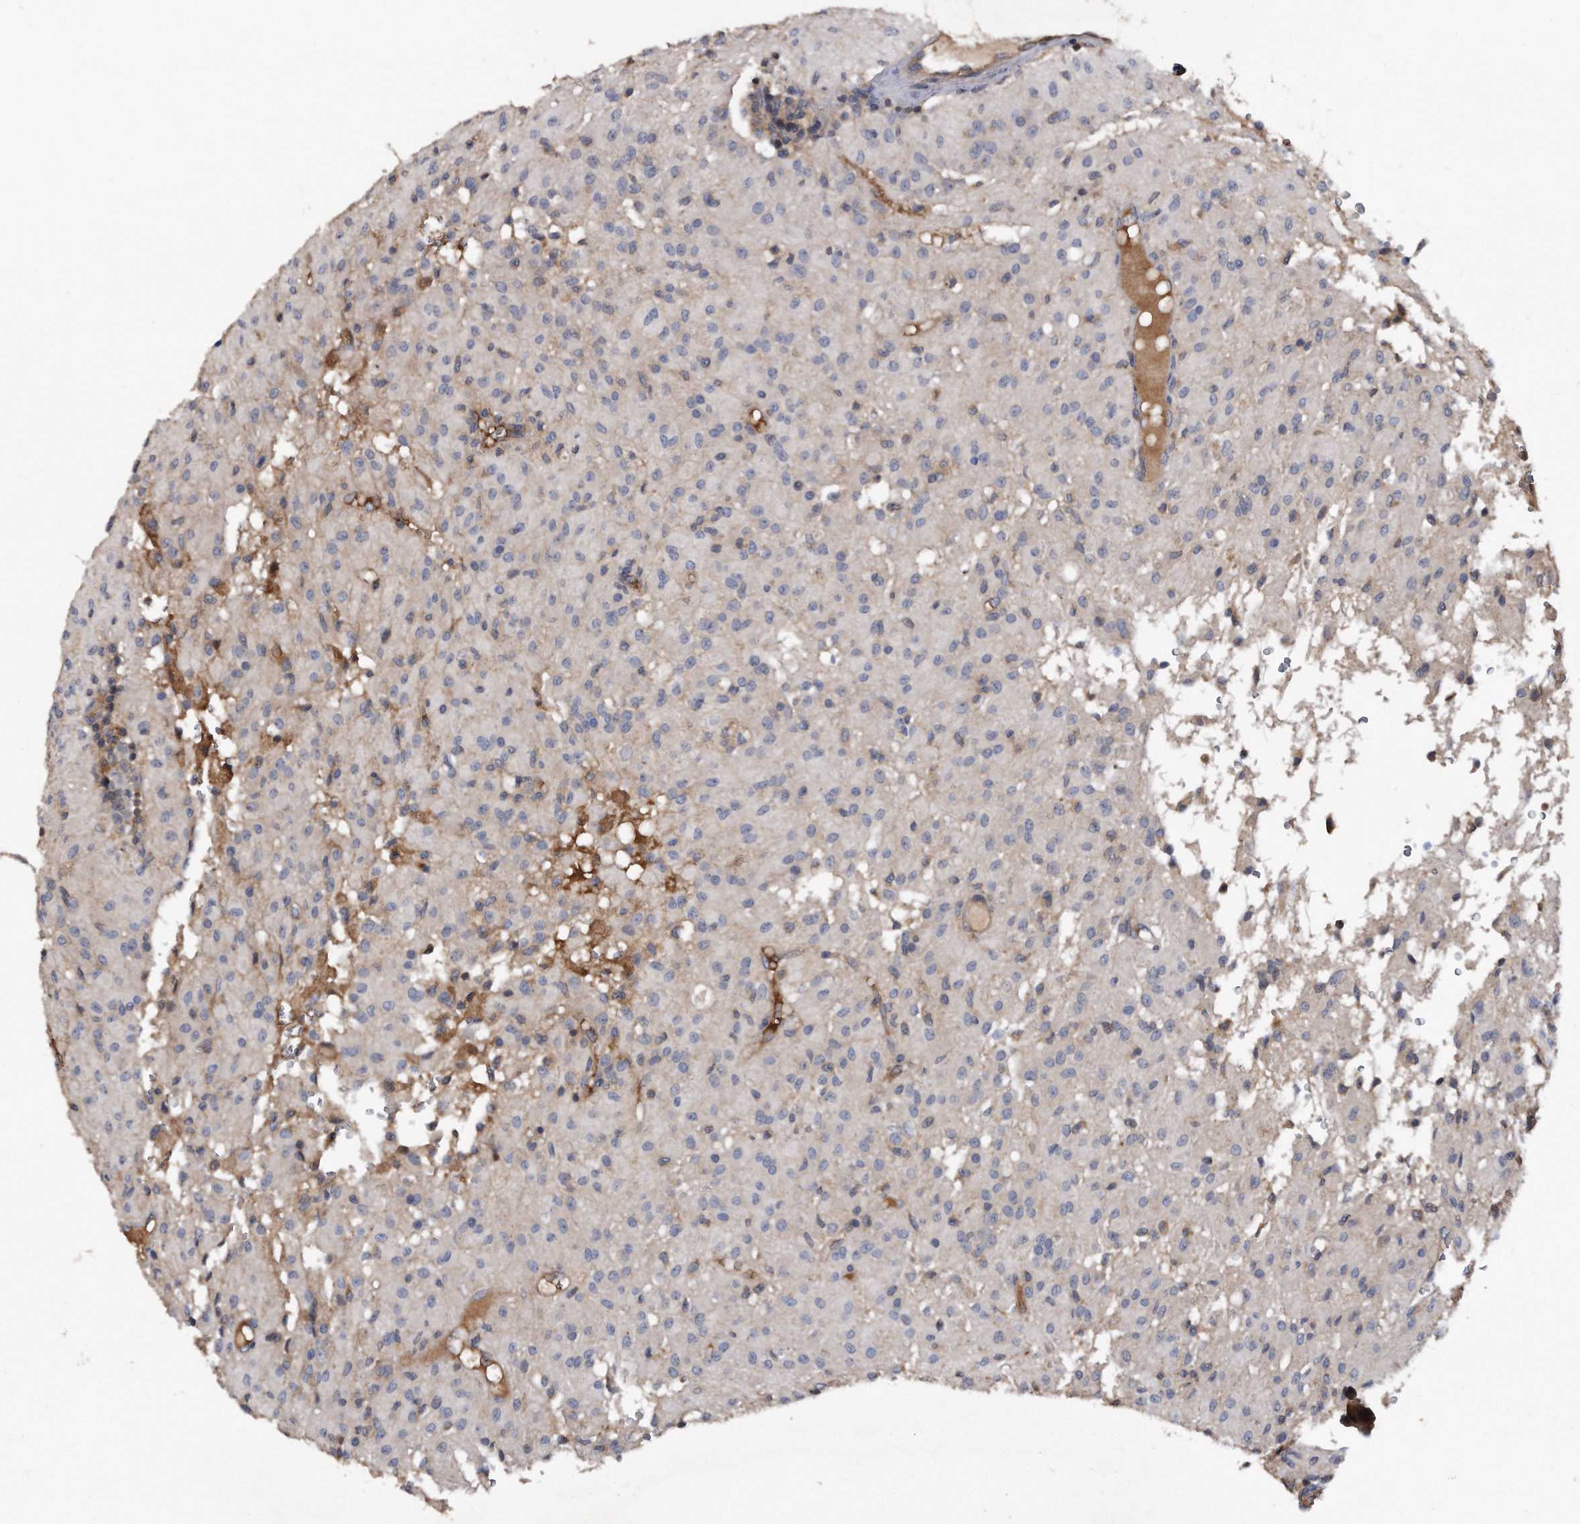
{"staining": {"intensity": "weak", "quantity": "25%-75%", "location": "cytoplasmic/membranous"}, "tissue": "glioma", "cell_type": "Tumor cells", "image_type": "cancer", "snomed": [{"axis": "morphology", "description": "Glioma, malignant, High grade"}, {"axis": "topography", "description": "Brain"}], "caption": "Protein expression by immunohistochemistry (IHC) demonstrates weak cytoplasmic/membranous positivity in approximately 25%-75% of tumor cells in malignant glioma (high-grade).", "gene": "KCND3", "patient": {"sex": "female", "age": 59}}